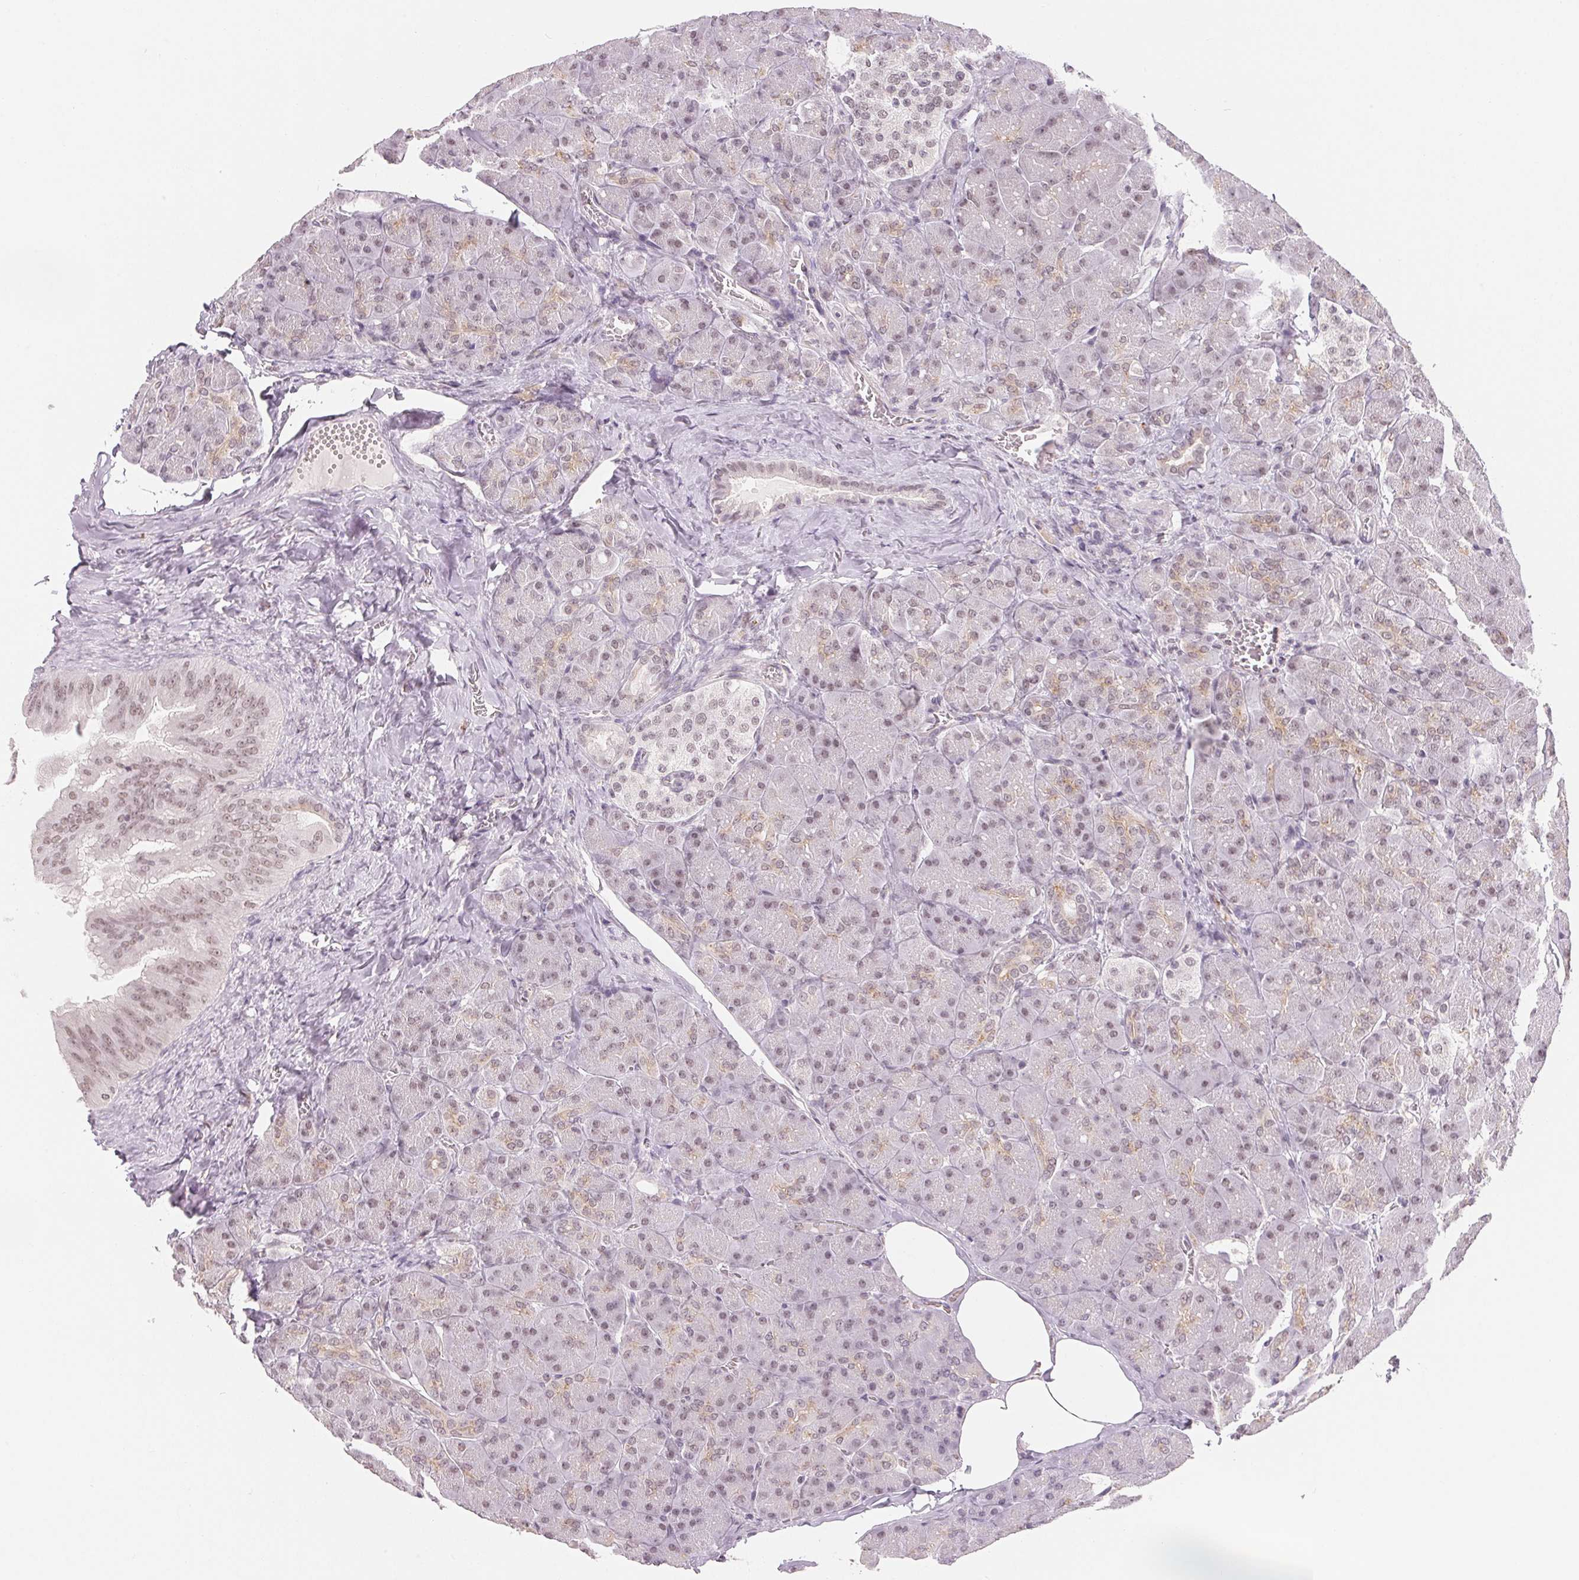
{"staining": {"intensity": "weak", "quantity": "<25%", "location": "nuclear"}, "tissue": "pancreas", "cell_type": "Exocrine glandular cells", "image_type": "normal", "snomed": [{"axis": "morphology", "description": "Normal tissue, NOS"}, {"axis": "topography", "description": "Pancreas"}], "caption": "Exocrine glandular cells are negative for protein expression in benign human pancreas. (DAB (3,3'-diaminobenzidine) IHC with hematoxylin counter stain).", "gene": "NXF3", "patient": {"sex": "male", "age": 55}}